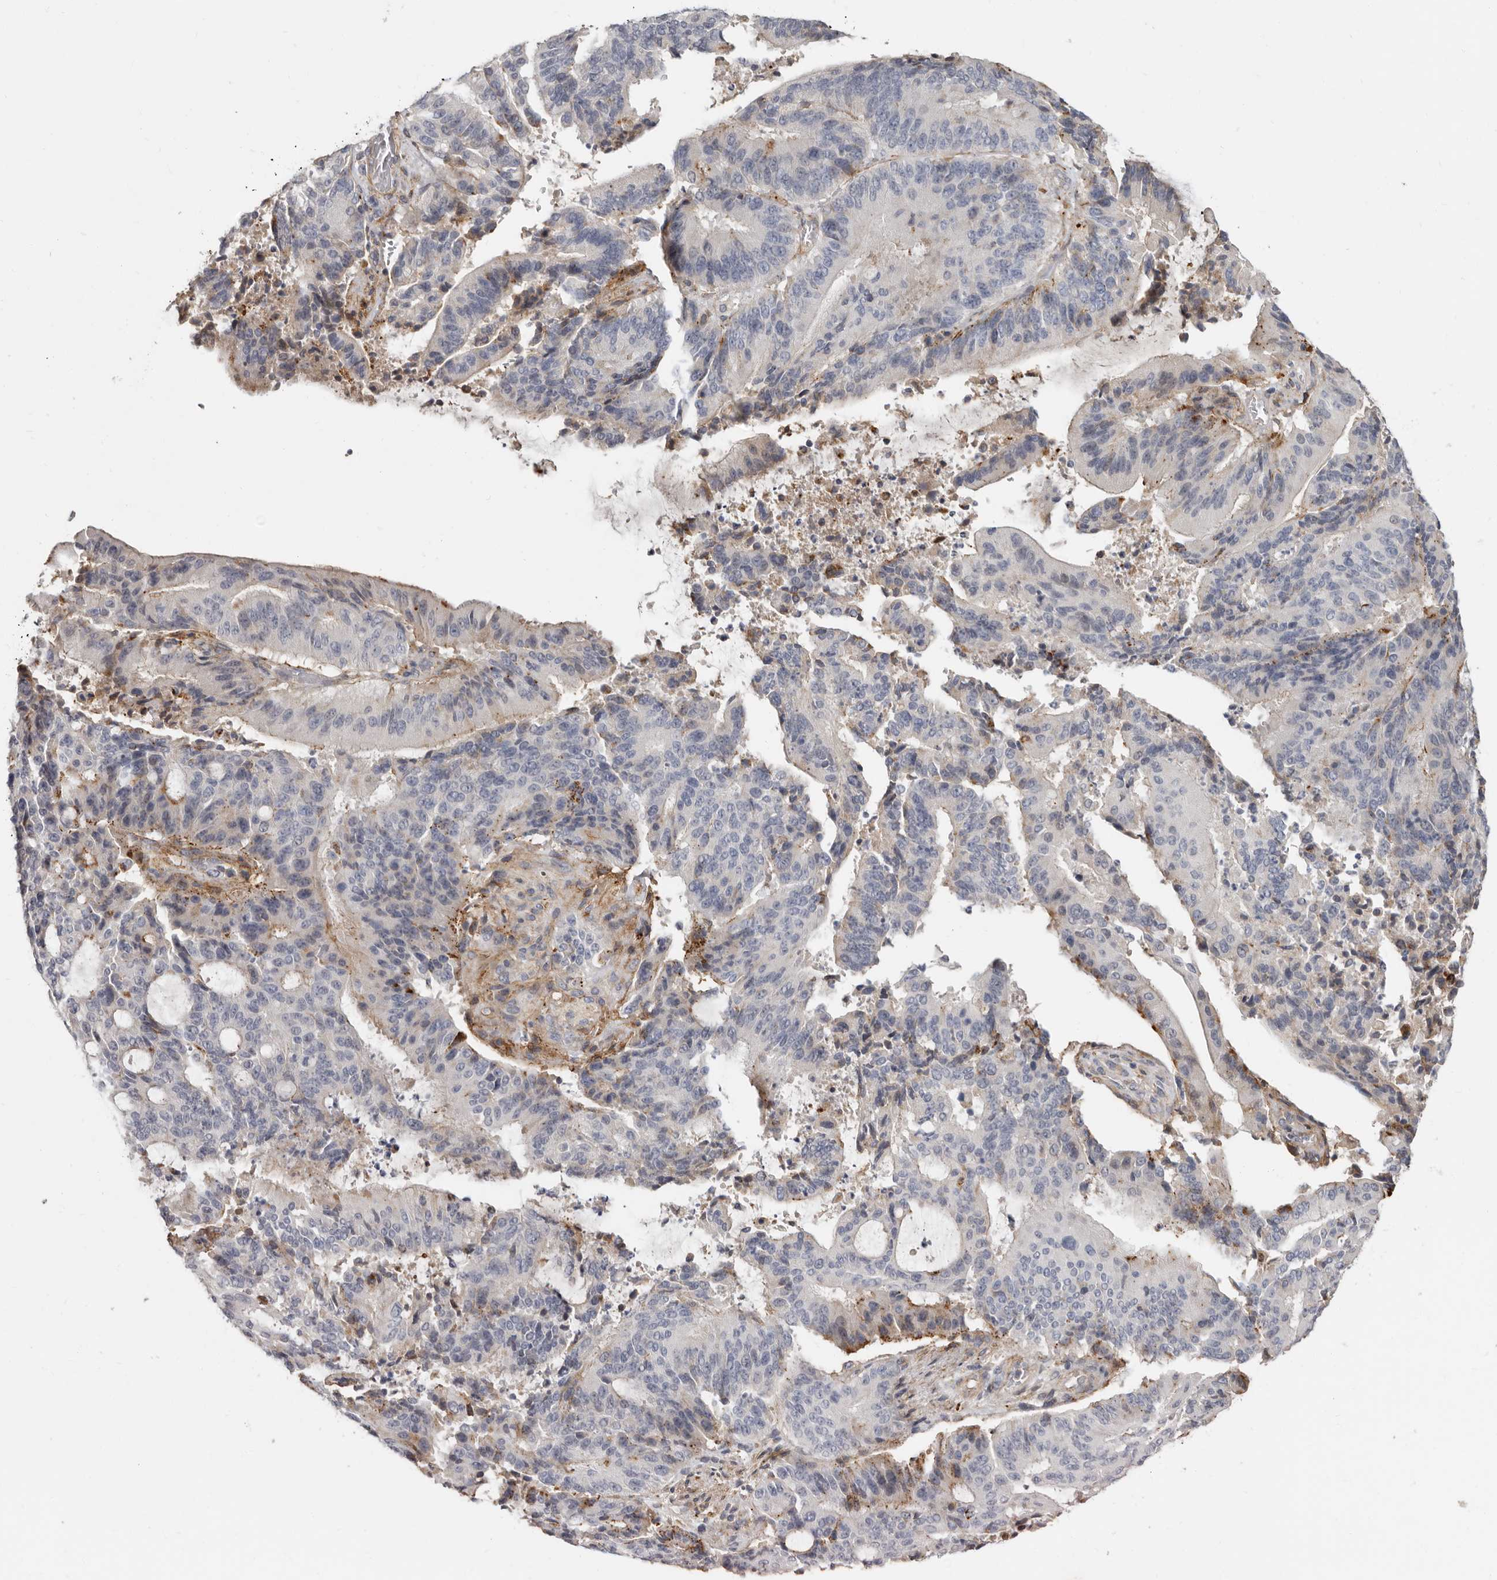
{"staining": {"intensity": "negative", "quantity": "none", "location": "none"}, "tissue": "liver cancer", "cell_type": "Tumor cells", "image_type": "cancer", "snomed": [{"axis": "morphology", "description": "Normal tissue, NOS"}, {"axis": "morphology", "description": "Cholangiocarcinoma"}, {"axis": "topography", "description": "Liver"}, {"axis": "topography", "description": "Peripheral nerve tissue"}], "caption": "Photomicrograph shows no significant protein expression in tumor cells of liver cancer (cholangiocarcinoma). The staining is performed using DAB (3,3'-diaminobenzidine) brown chromogen with nuclei counter-stained in using hematoxylin.", "gene": "KIF26B", "patient": {"sex": "female", "age": 73}}